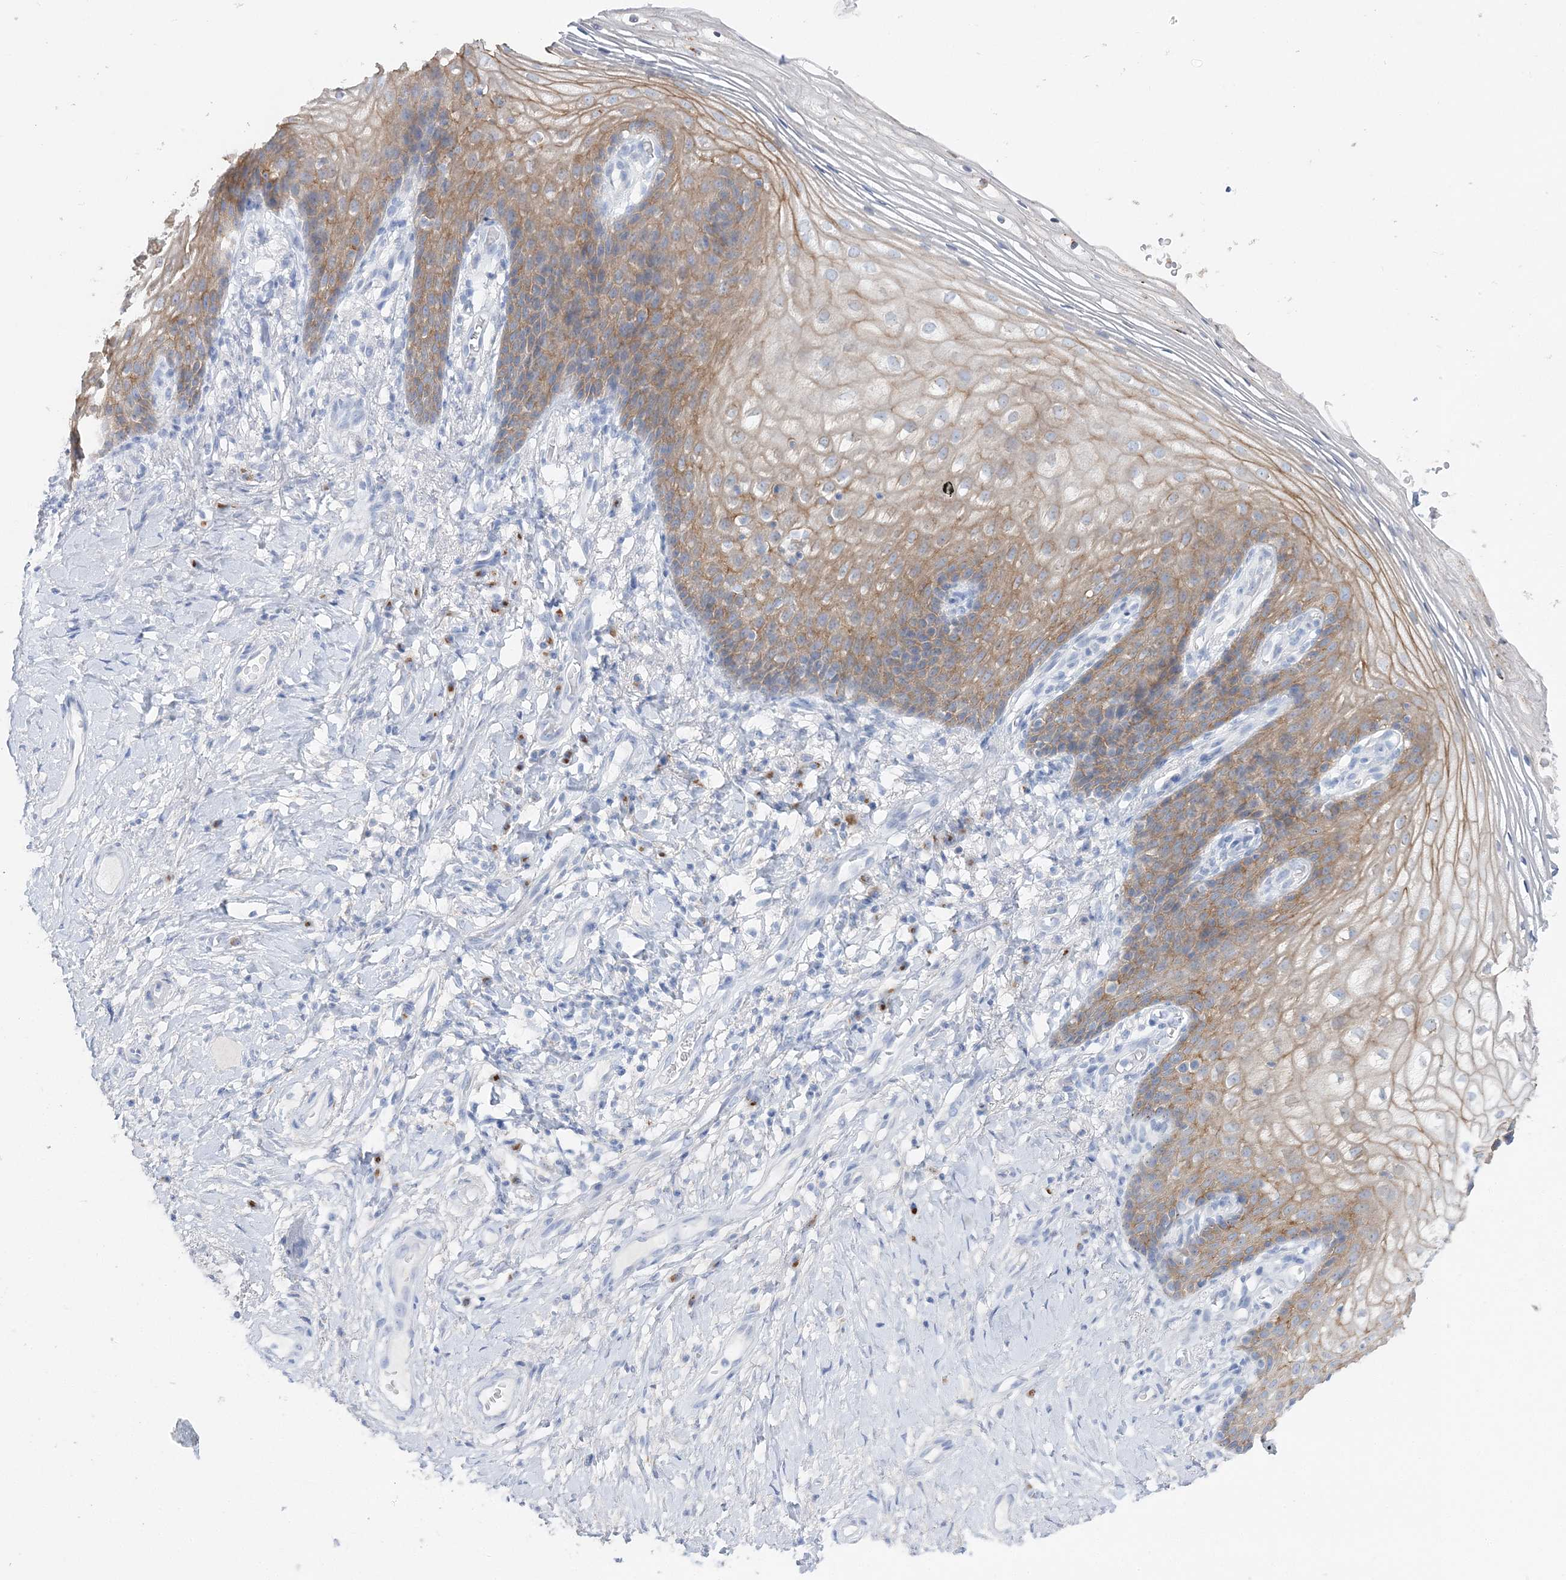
{"staining": {"intensity": "weak", "quantity": "25%-75%", "location": "cytoplasmic/membranous"}, "tissue": "vagina", "cell_type": "Squamous epithelial cells", "image_type": "normal", "snomed": [{"axis": "morphology", "description": "Normal tissue, NOS"}, {"axis": "topography", "description": "Vagina"}], "caption": "Brown immunohistochemical staining in normal human vagina exhibits weak cytoplasmic/membranous expression in about 25%-75% of squamous epithelial cells.", "gene": "SLC5A6", "patient": {"sex": "female", "age": 60}}